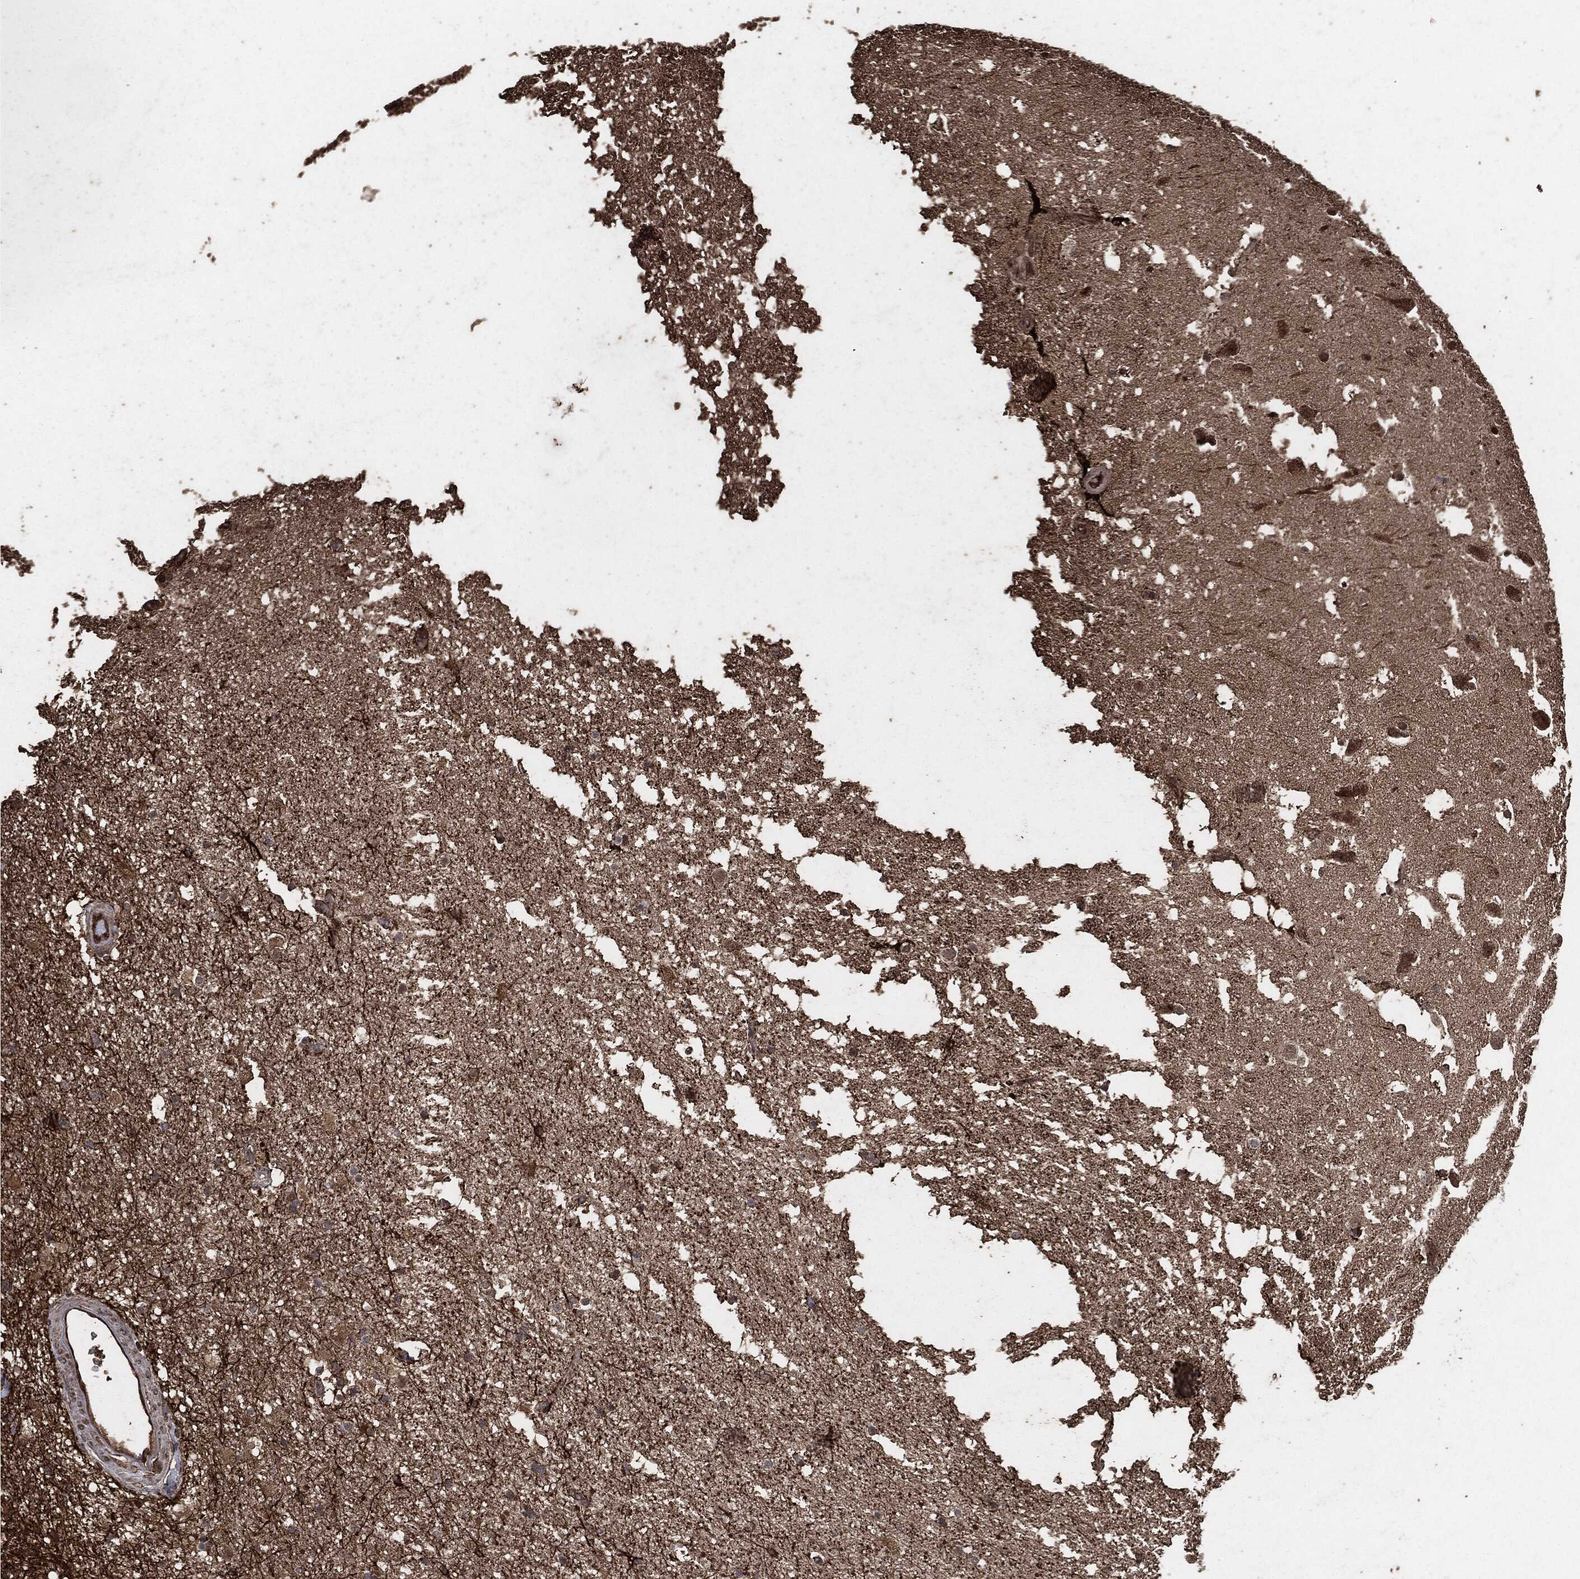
{"staining": {"intensity": "strong", "quantity": "<25%", "location": "nuclear"}, "tissue": "hippocampus", "cell_type": "Glial cells", "image_type": "normal", "snomed": [{"axis": "morphology", "description": "Normal tissue, NOS"}, {"axis": "topography", "description": "Hippocampus"}], "caption": "Brown immunohistochemical staining in benign hippocampus shows strong nuclear positivity in approximately <25% of glial cells. The protein is stained brown, and the nuclei are stained in blue (DAB (3,3'-diaminobenzidine) IHC with brightfield microscopy, high magnification).", "gene": "EGFR", "patient": {"sex": "male", "age": 51}}